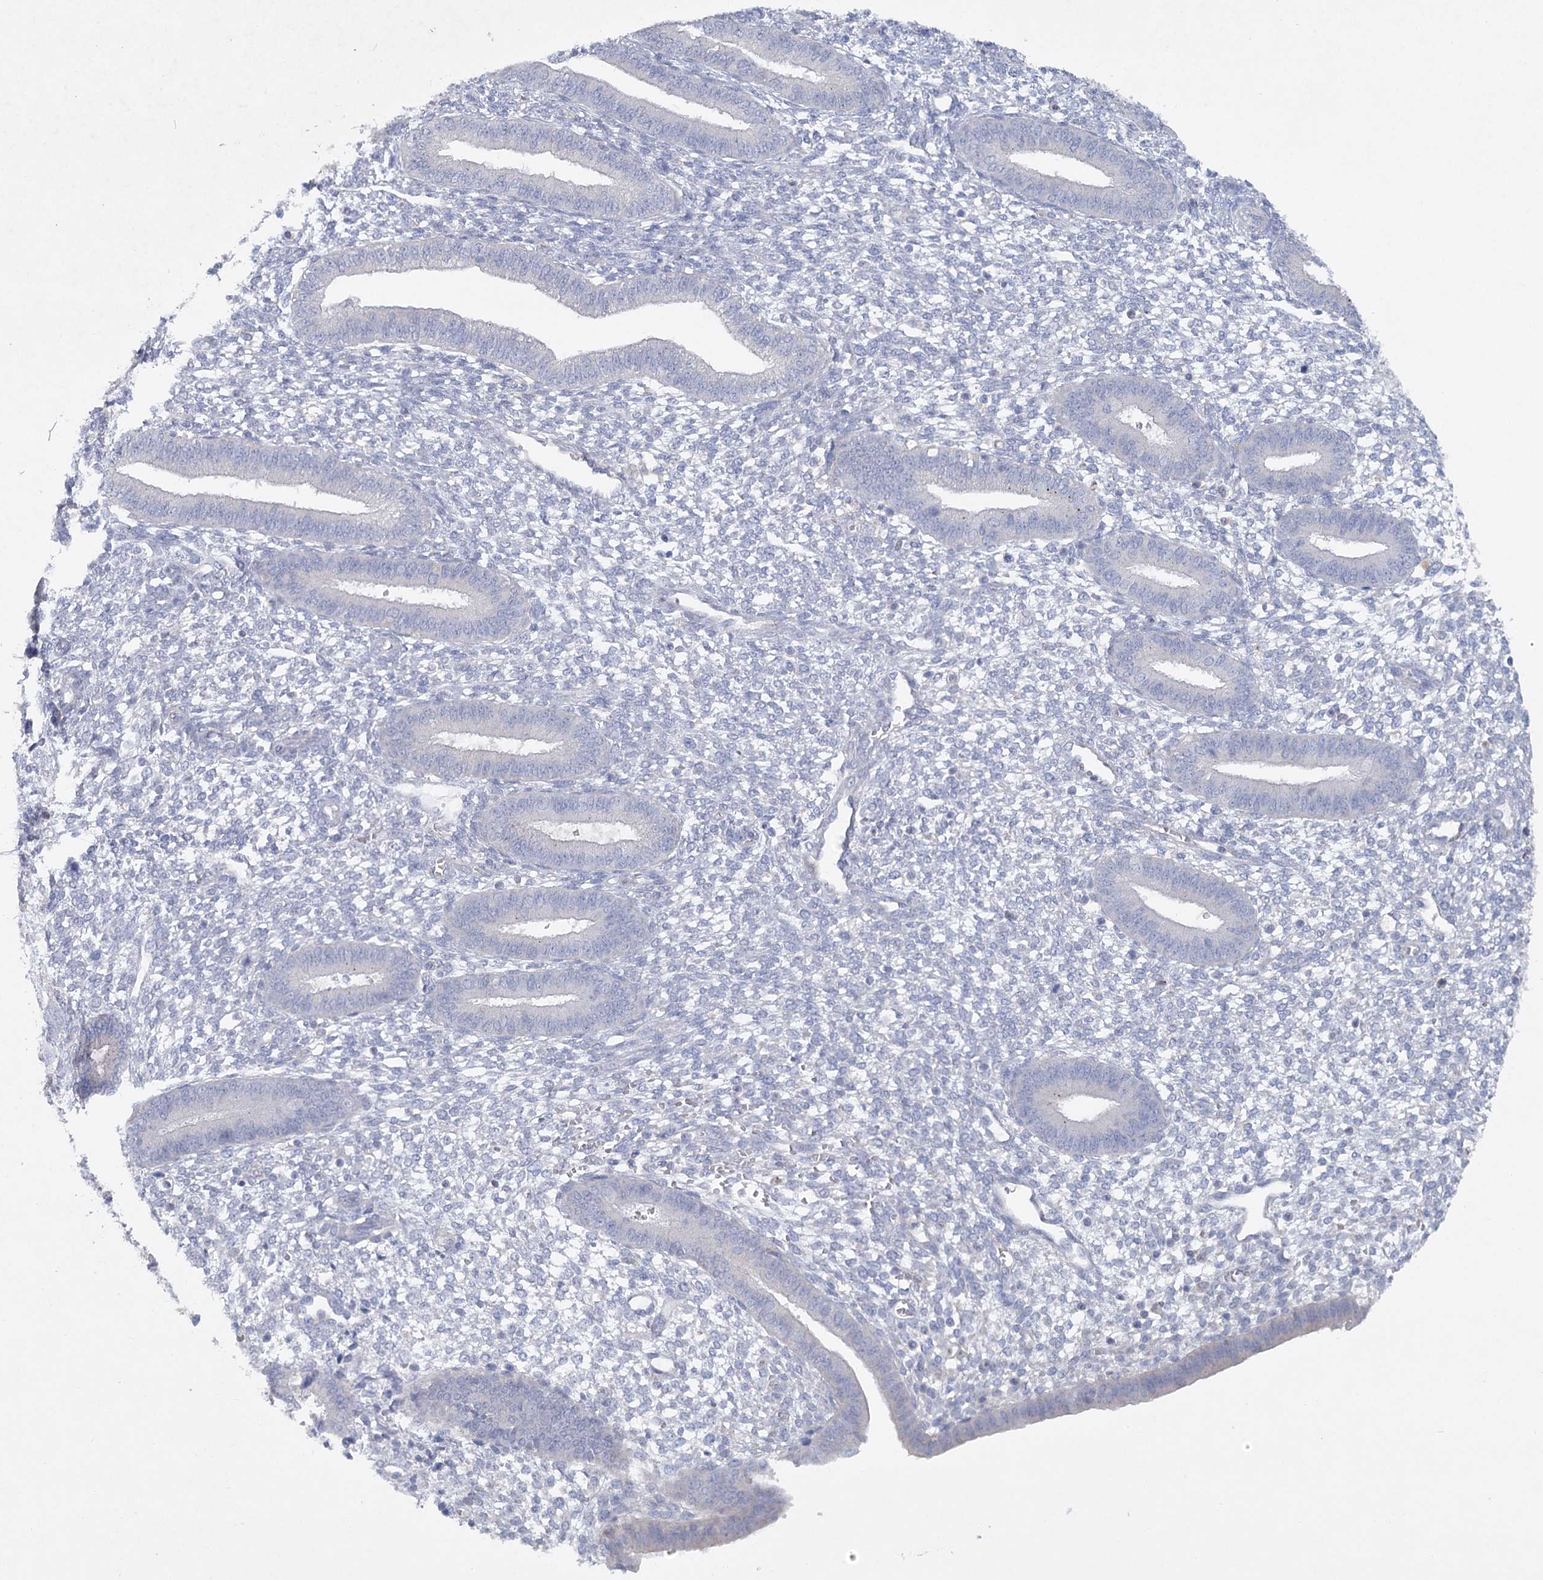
{"staining": {"intensity": "negative", "quantity": "none", "location": "none"}, "tissue": "endometrium", "cell_type": "Cells in endometrial stroma", "image_type": "normal", "snomed": [{"axis": "morphology", "description": "Normal tissue, NOS"}, {"axis": "topography", "description": "Endometrium"}], "caption": "Immunohistochemistry (IHC) micrograph of normal endometrium stained for a protein (brown), which reveals no expression in cells in endometrial stroma. (DAB (3,3'-diaminobenzidine) immunohistochemistry (IHC), high magnification).", "gene": "MAP3K13", "patient": {"sex": "female", "age": 46}}